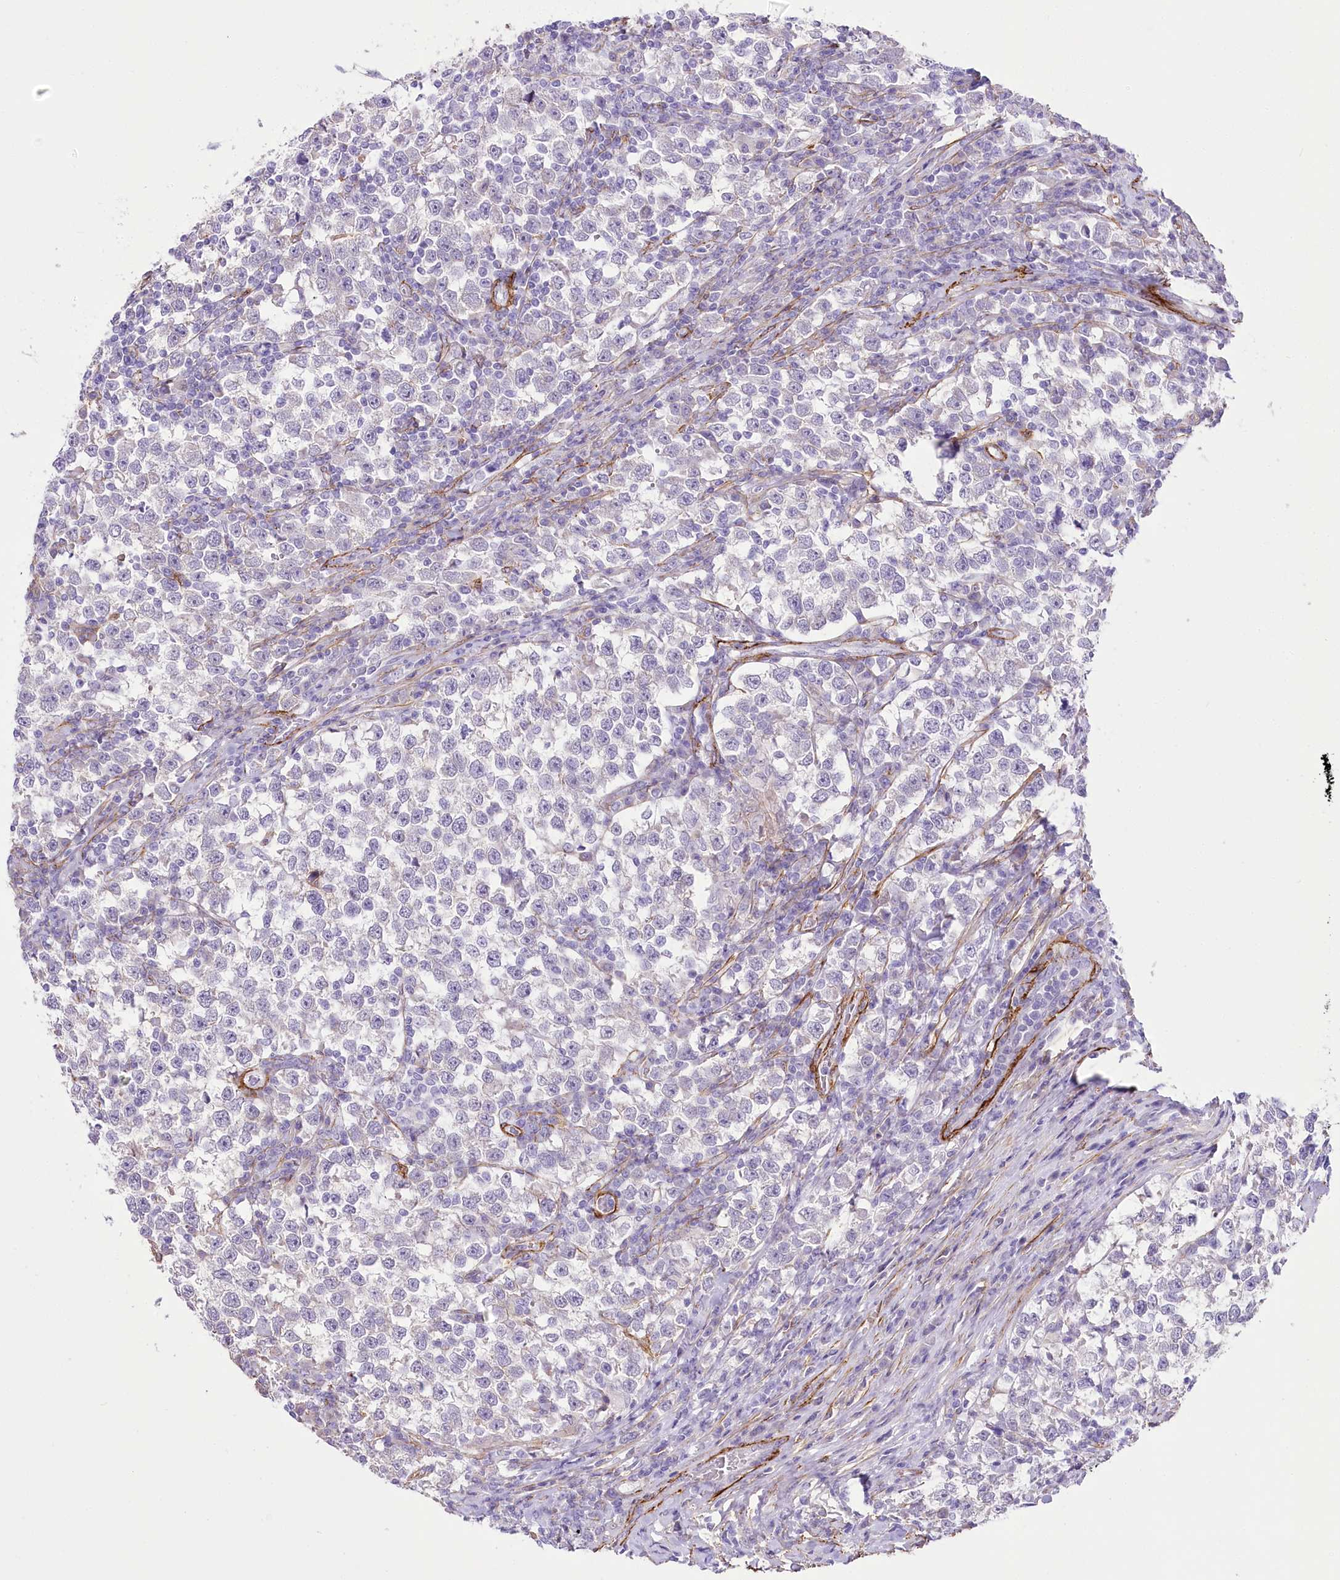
{"staining": {"intensity": "negative", "quantity": "none", "location": "none"}, "tissue": "testis cancer", "cell_type": "Tumor cells", "image_type": "cancer", "snomed": [{"axis": "morphology", "description": "Normal tissue, NOS"}, {"axis": "morphology", "description": "Seminoma, NOS"}, {"axis": "topography", "description": "Testis"}], "caption": "Tumor cells show no significant protein expression in testis cancer.", "gene": "SYNPO2", "patient": {"sex": "male", "age": 43}}